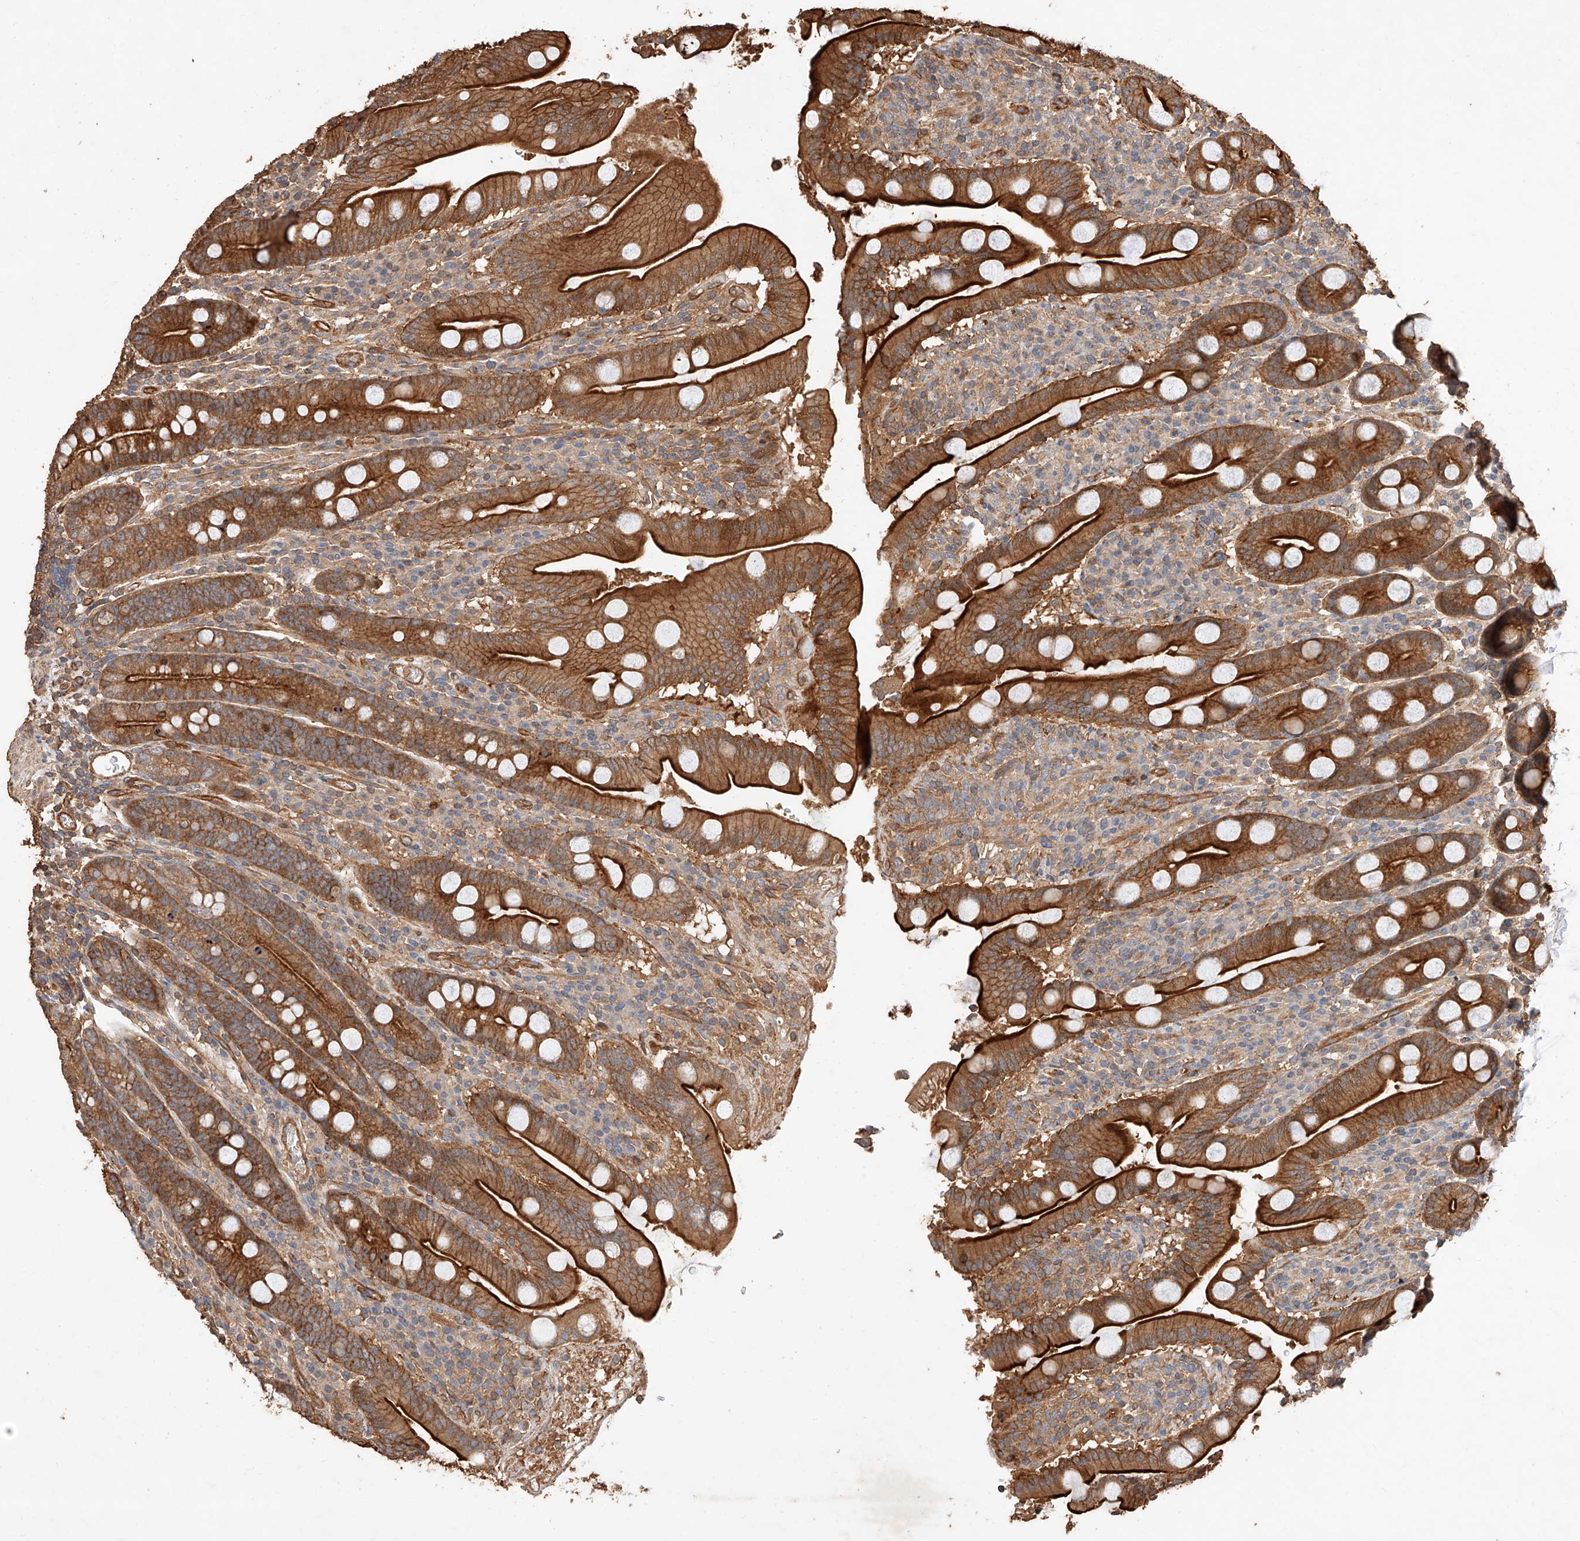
{"staining": {"intensity": "strong", "quantity": ">75%", "location": "cytoplasmic/membranous"}, "tissue": "duodenum", "cell_type": "Glandular cells", "image_type": "normal", "snomed": [{"axis": "morphology", "description": "Normal tissue, NOS"}, {"axis": "topography", "description": "Duodenum"}], "caption": "The image displays immunohistochemical staining of unremarkable duodenum. There is strong cytoplasmic/membranous positivity is seen in about >75% of glandular cells.", "gene": "GHDC", "patient": {"sex": "male", "age": 35}}